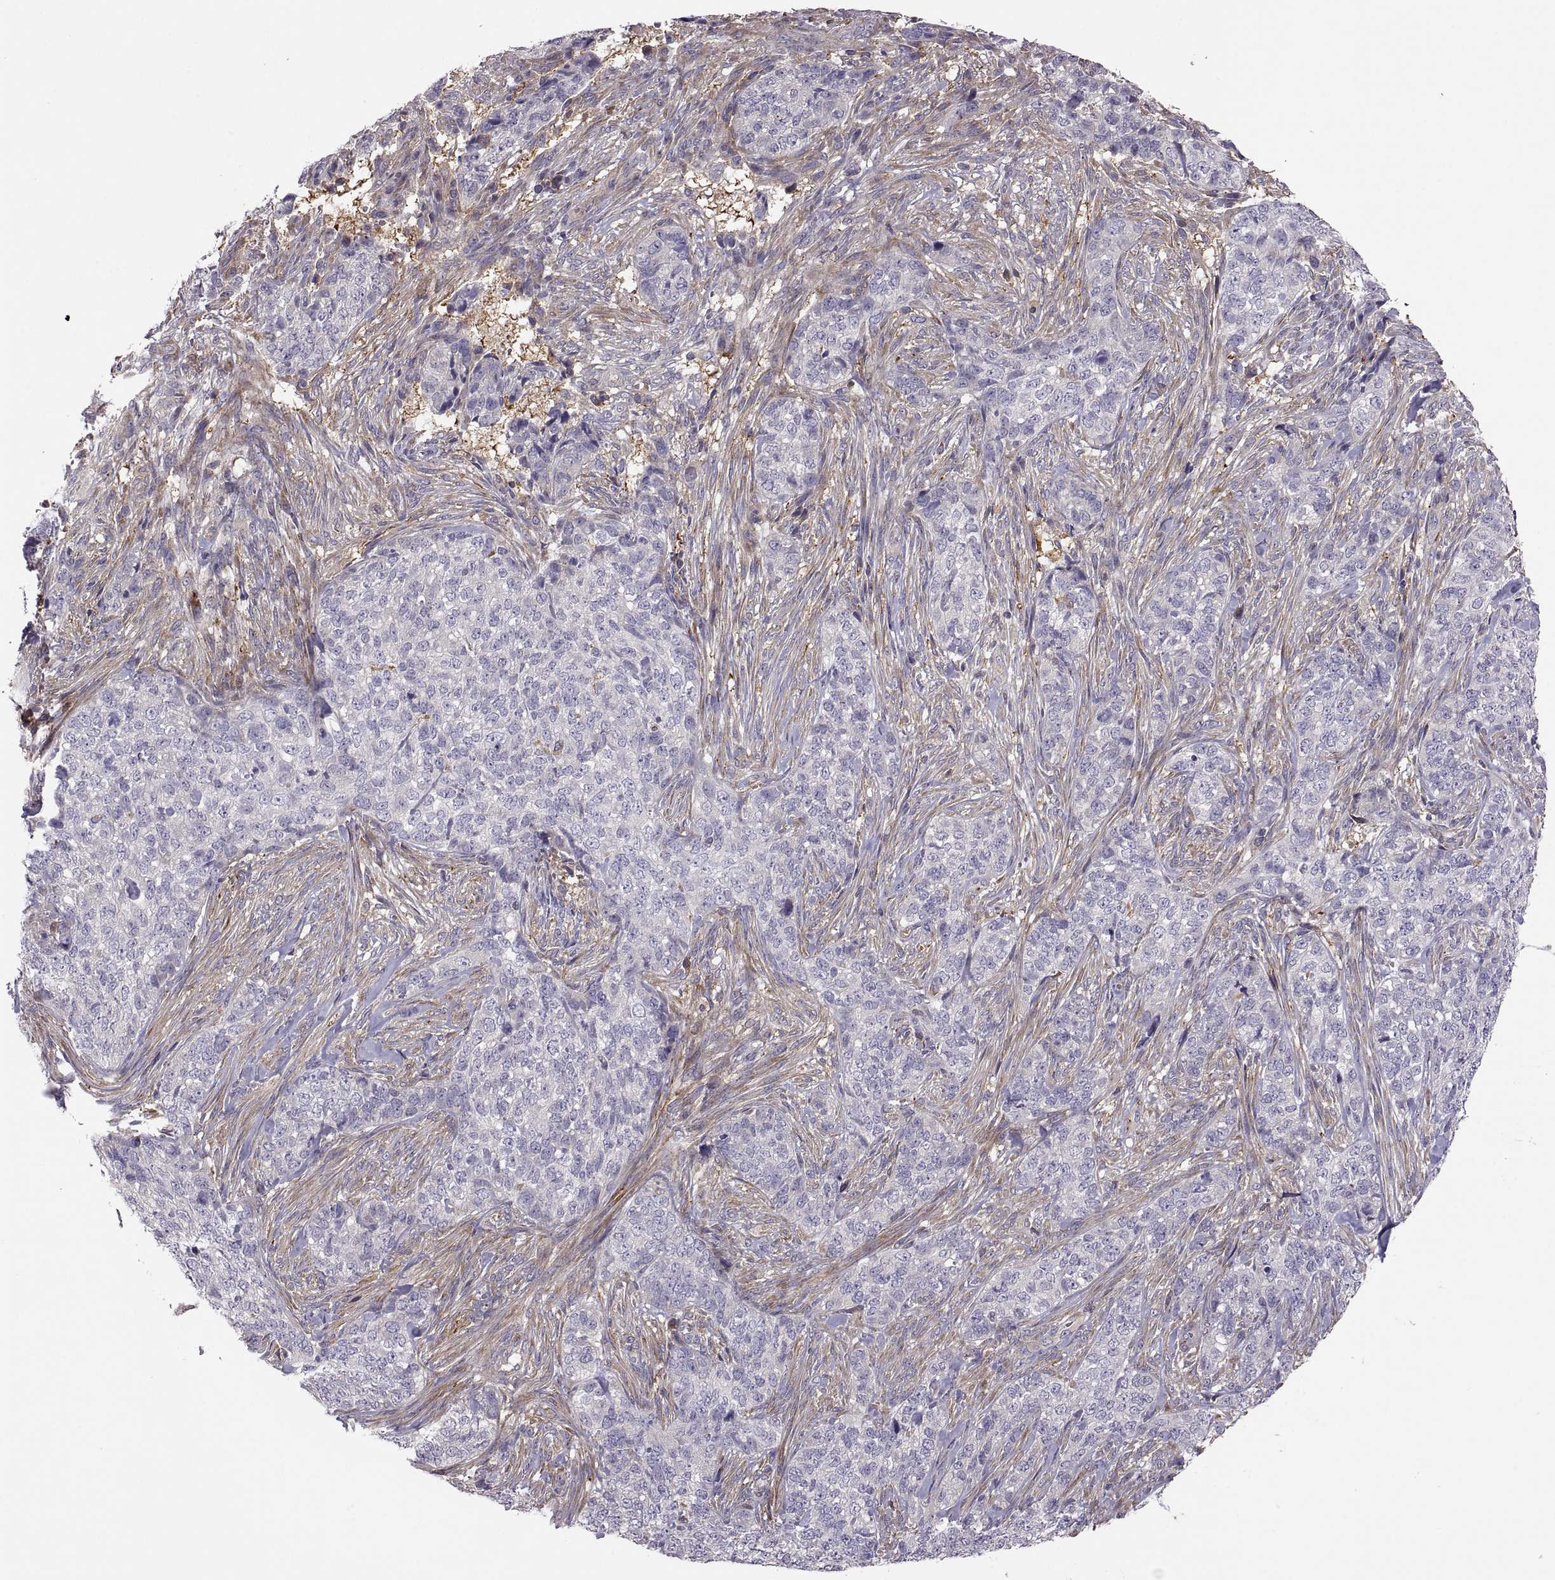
{"staining": {"intensity": "negative", "quantity": "none", "location": "none"}, "tissue": "skin cancer", "cell_type": "Tumor cells", "image_type": "cancer", "snomed": [{"axis": "morphology", "description": "Basal cell carcinoma"}, {"axis": "topography", "description": "Skin"}], "caption": "This is a image of immunohistochemistry staining of skin cancer (basal cell carcinoma), which shows no staining in tumor cells.", "gene": "SPATA32", "patient": {"sex": "female", "age": 69}}